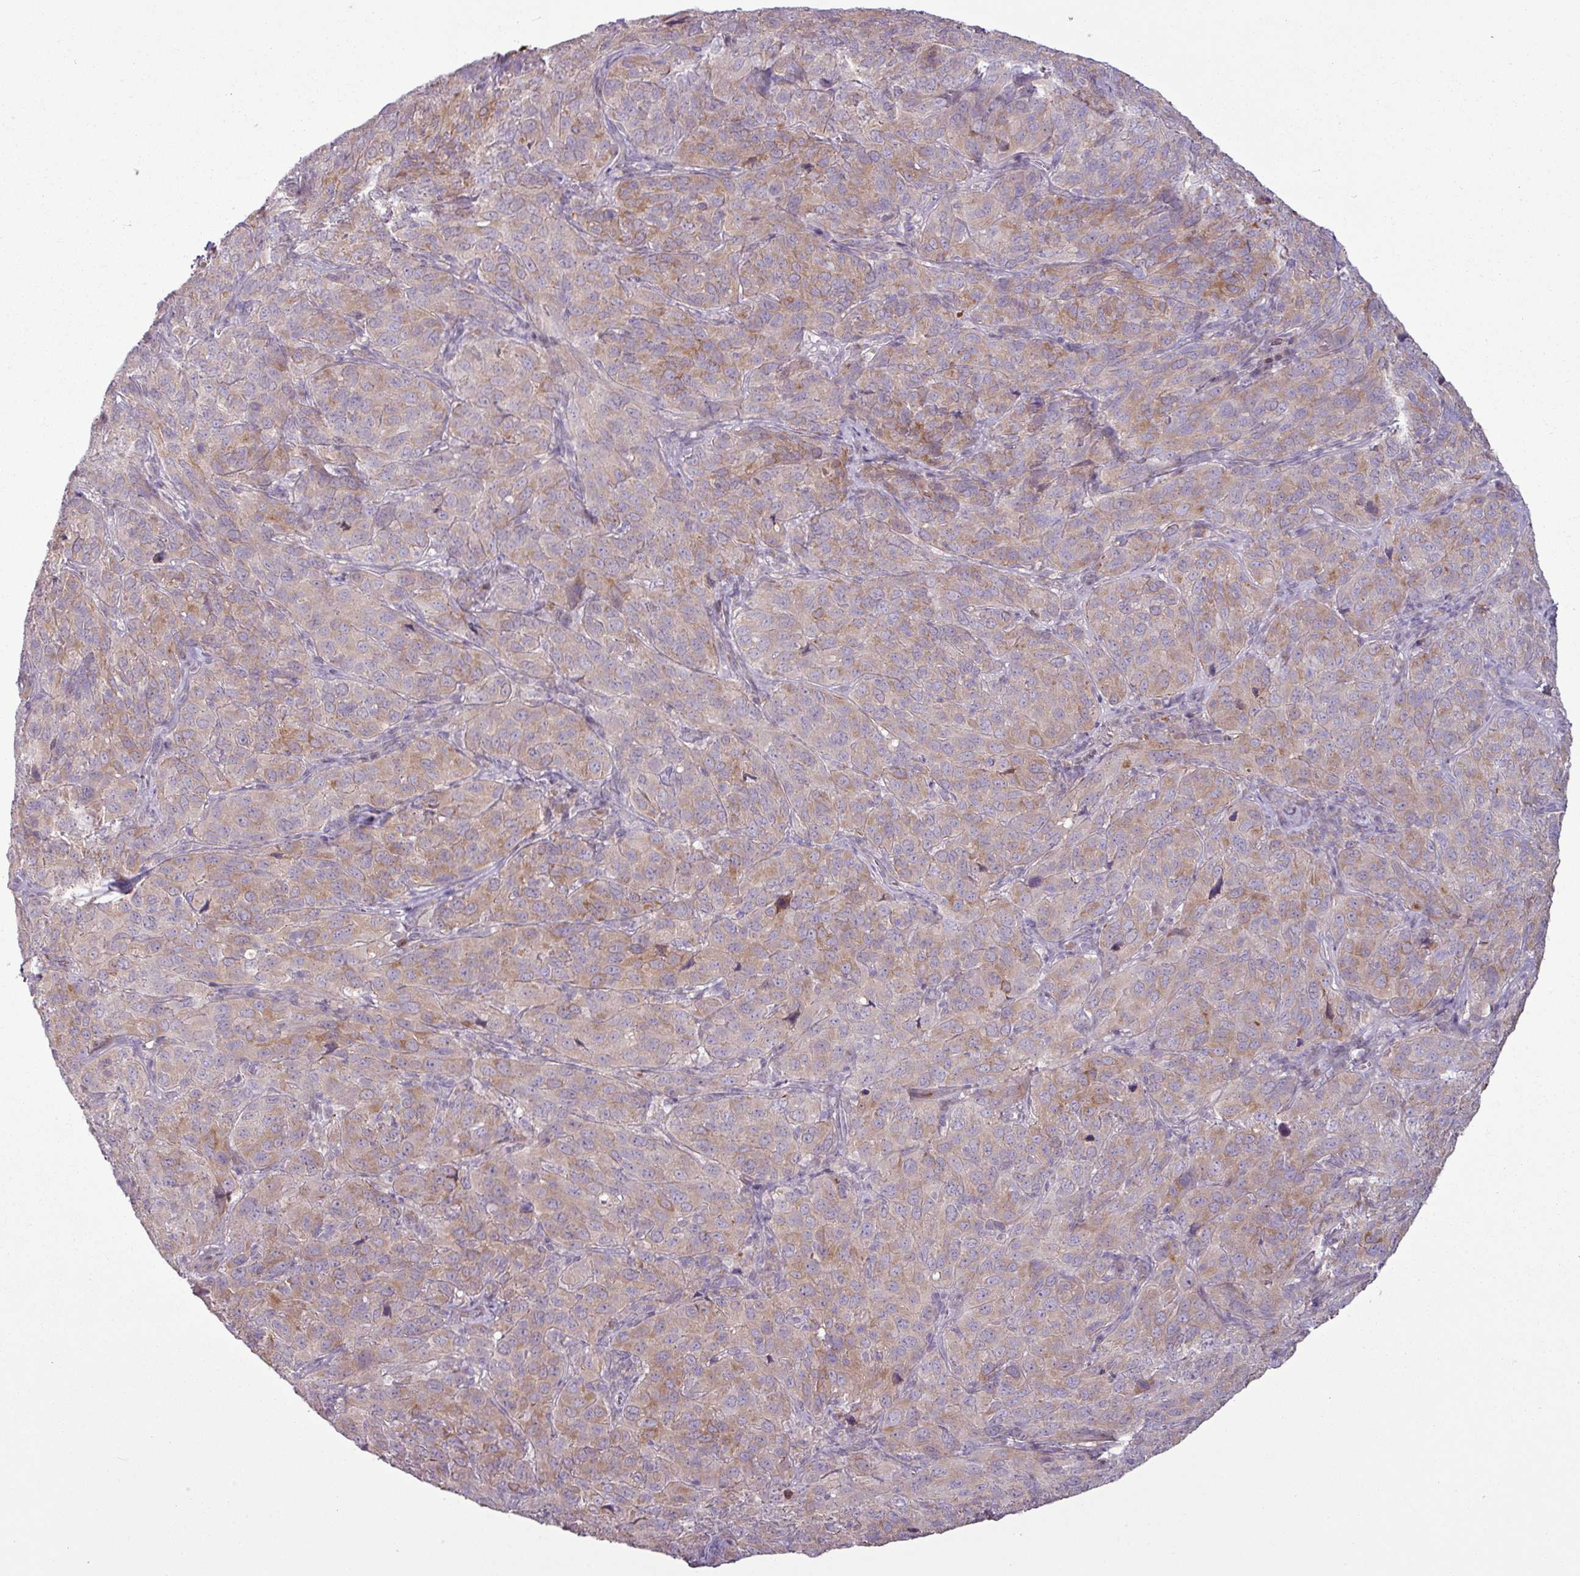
{"staining": {"intensity": "moderate", "quantity": "<25%", "location": "cytoplasmic/membranous"}, "tissue": "cervical cancer", "cell_type": "Tumor cells", "image_type": "cancer", "snomed": [{"axis": "morphology", "description": "Normal tissue, NOS"}, {"axis": "morphology", "description": "Squamous cell carcinoma, NOS"}, {"axis": "topography", "description": "Cervix"}], "caption": "Squamous cell carcinoma (cervical) was stained to show a protein in brown. There is low levels of moderate cytoplasmic/membranous staining in about <25% of tumor cells.", "gene": "C4B", "patient": {"sex": "female", "age": 51}}